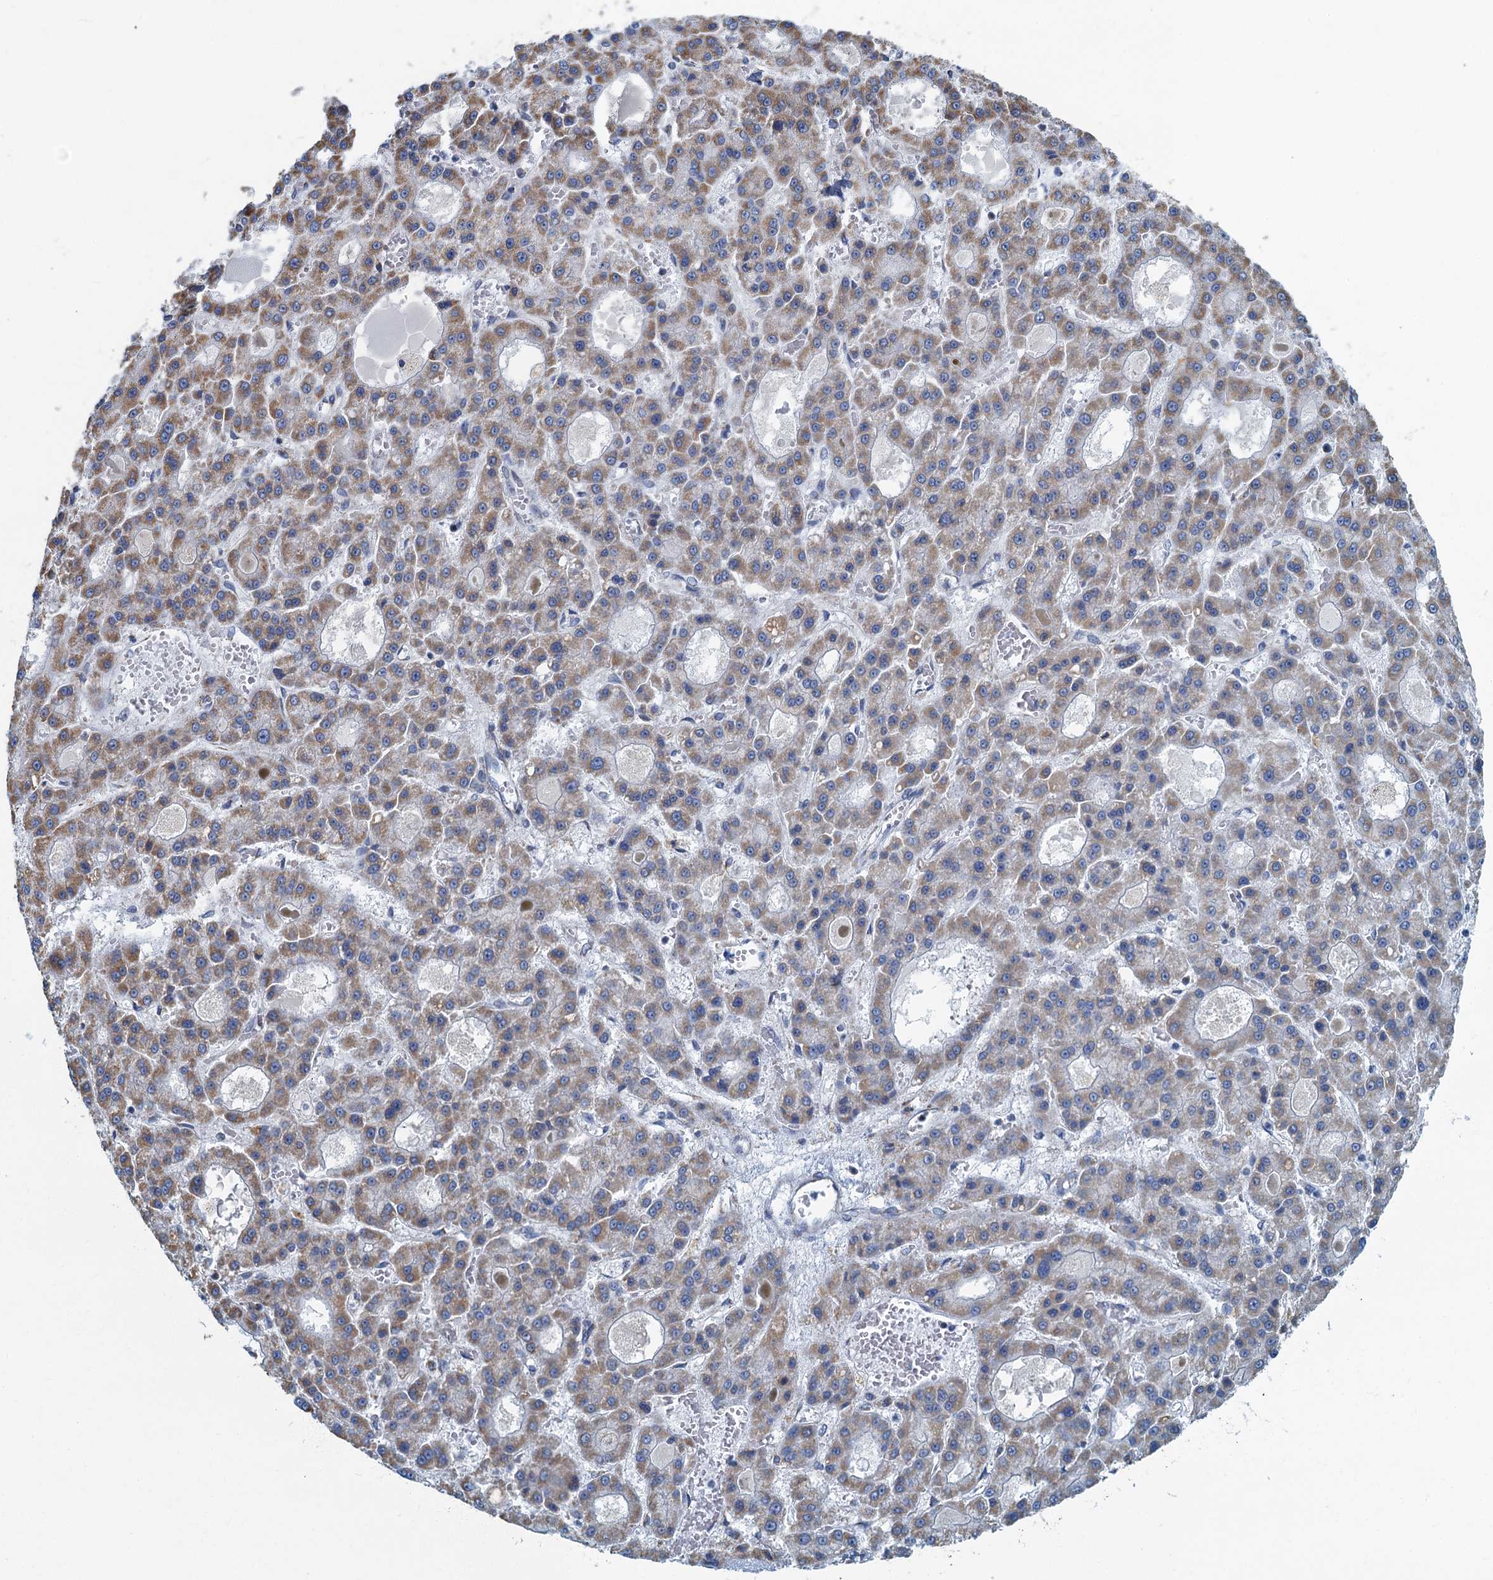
{"staining": {"intensity": "moderate", "quantity": "25%-75%", "location": "cytoplasmic/membranous"}, "tissue": "liver cancer", "cell_type": "Tumor cells", "image_type": "cancer", "snomed": [{"axis": "morphology", "description": "Carcinoma, Hepatocellular, NOS"}, {"axis": "topography", "description": "Liver"}], "caption": "Immunohistochemistry (IHC) staining of liver cancer (hepatocellular carcinoma), which shows medium levels of moderate cytoplasmic/membranous staining in about 25%-75% of tumor cells indicating moderate cytoplasmic/membranous protein positivity. The staining was performed using DAB (3,3'-diaminobenzidine) (brown) for protein detection and nuclei were counterstained in hematoxylin (blue).", "gene": "RAD9B", "patient": {"sex": "male", "age": 70}}